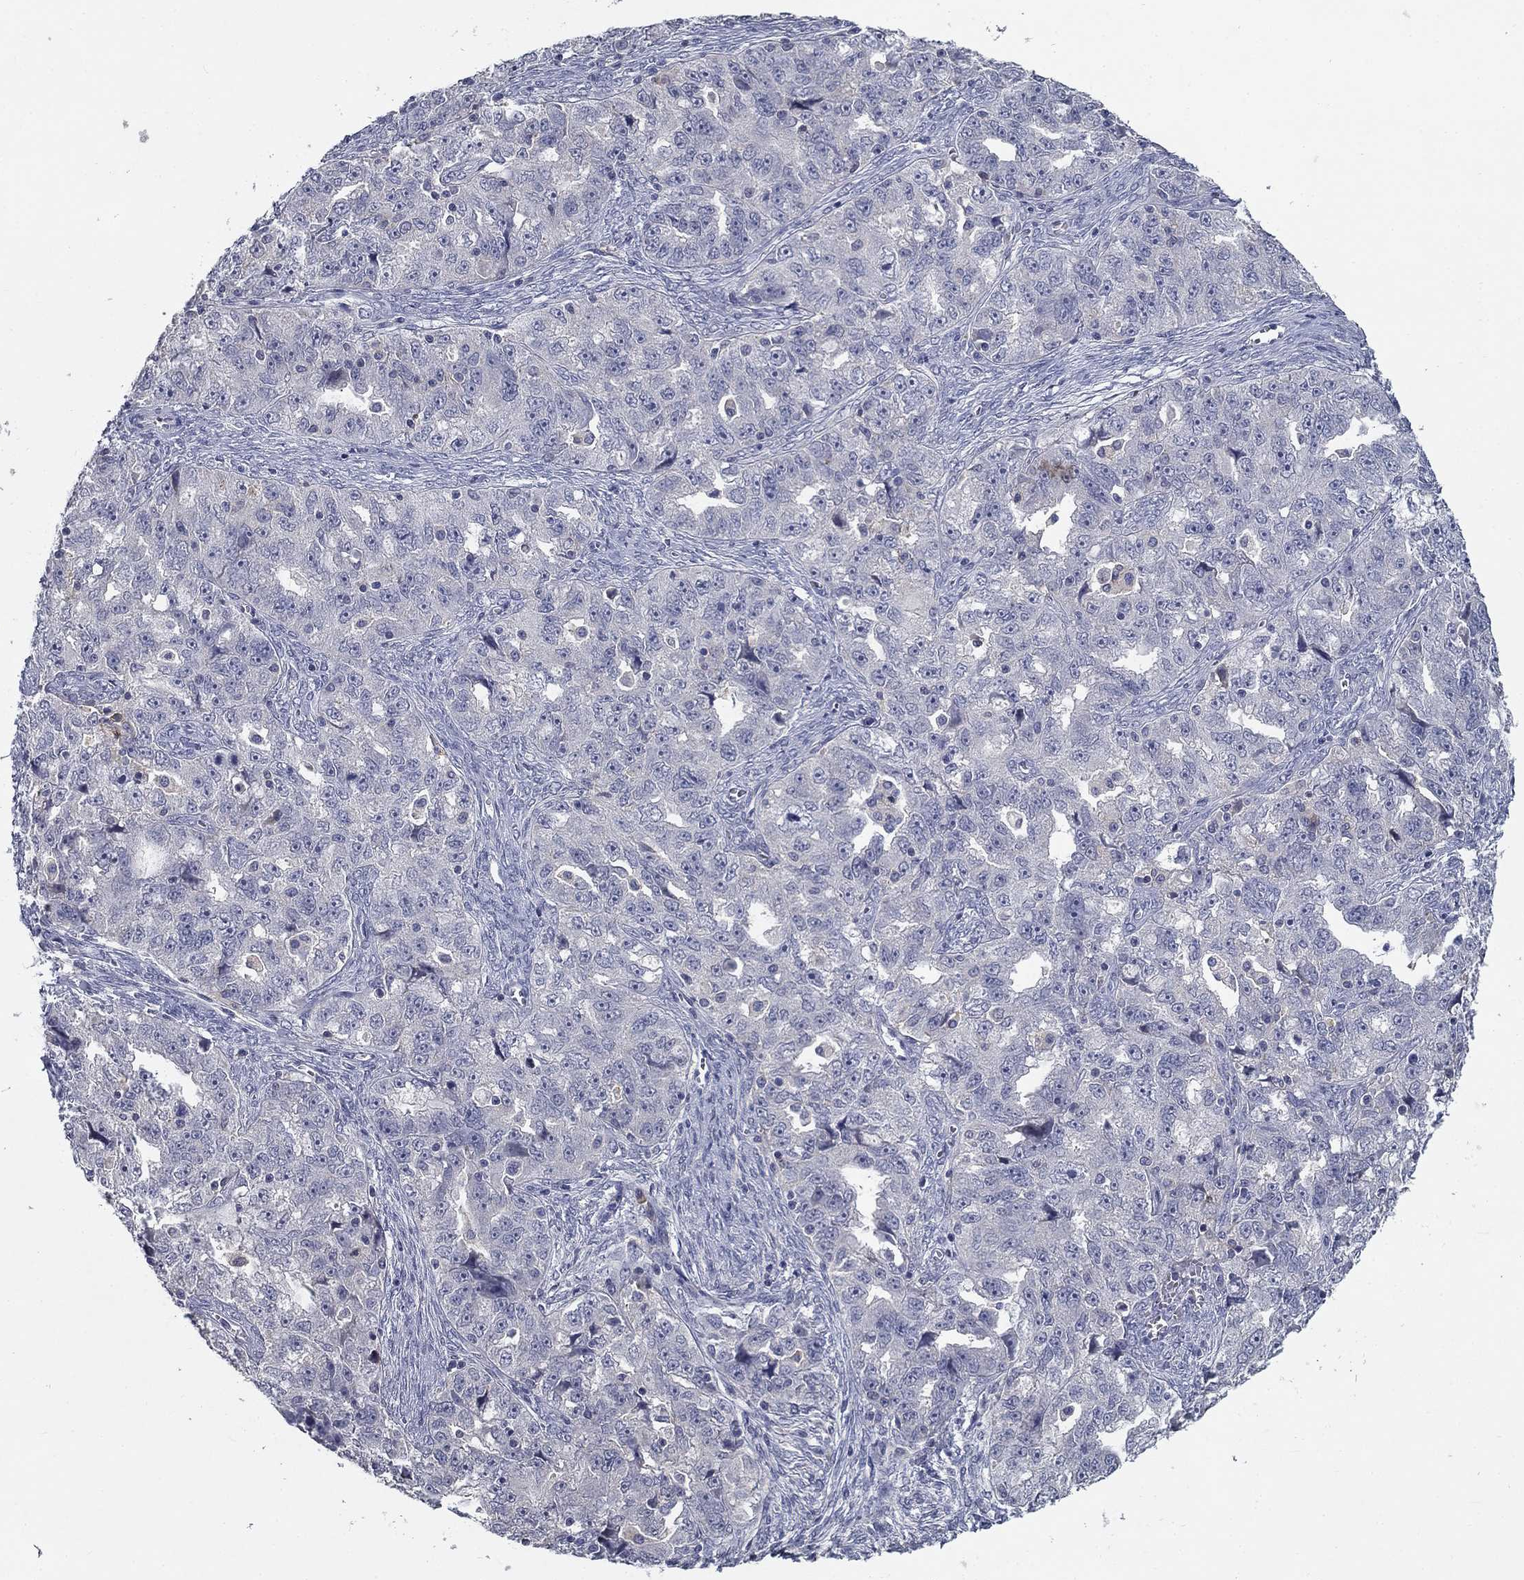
{"staining": {"intensity": "negative", "quantity": "none", "location": "none"}, "tissue": "ovarian cancer", "cell_type": "Tumor cells", "image_type": "cancer", "snomed": [{"axis": "morphology", "description": "Cystadenocarcinoma, serous, NOS"}, {"axis": "topography", "description": "Ovary"}], "caption": "Ovarian cancer (serous cystadenocarcinoma) was stained to show a protein in brown. There is no significant staining in tumor cells.", "gene": "CD274", "patient": {"sex": "female", "age": 51}}